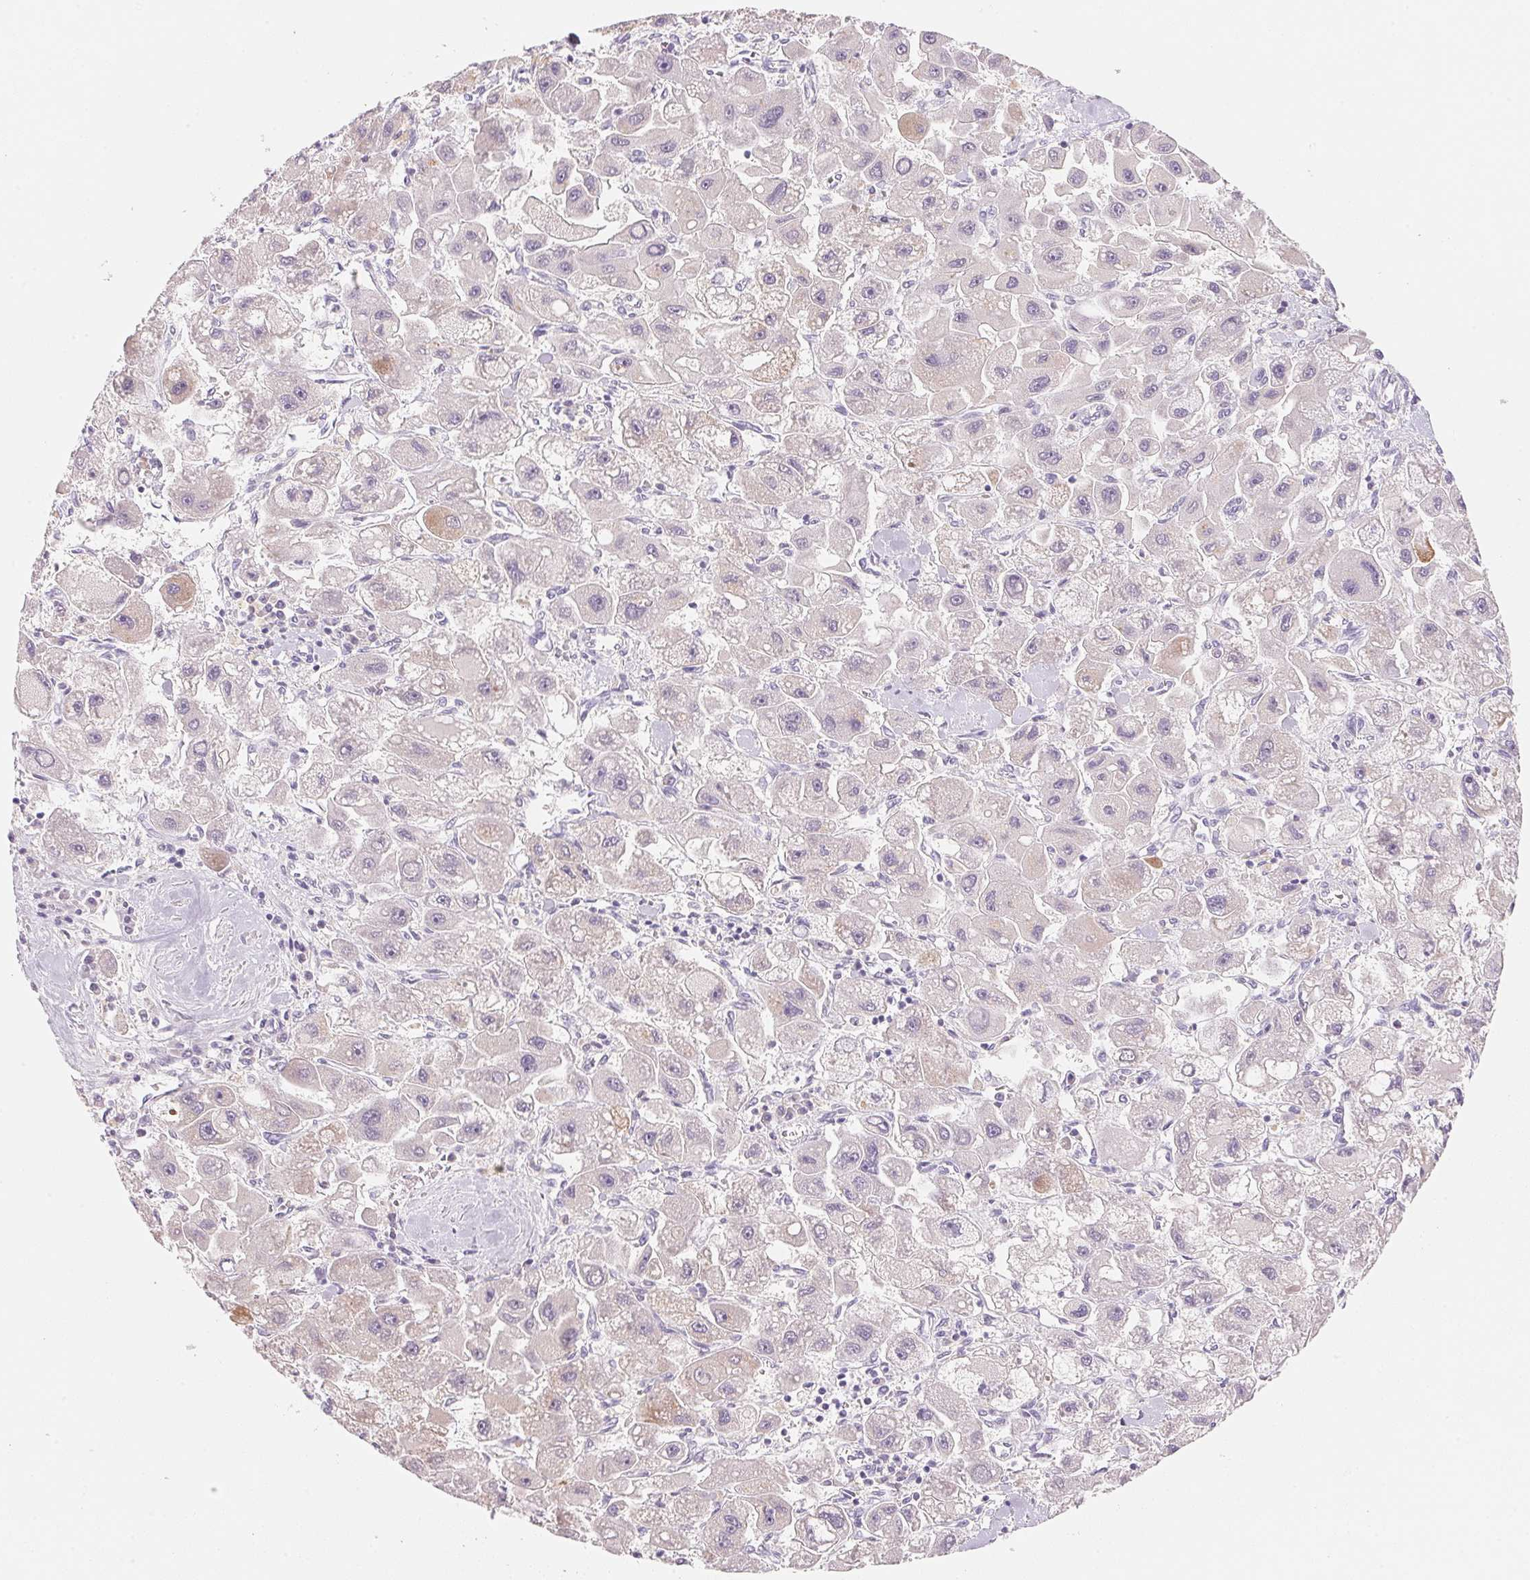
{"staining": {"intensity": "negative", "quantity": "none", "location": "none"}, "tissue": "liver cancer", "cell_type": "Tumor cells", "image_type": "cancer", "snomed": [{"axis": "morphology", "description": "Carcinoma, Hepatocellular, NOS"}, {"axis": "topography", "description": "Liver"}], "caption": "Tumor cells show no significant positivity in liver cancer (hepatocellular carcinoma).", "gene": "MCOLN3", "patient": {"sex": "male", "age": 24}}